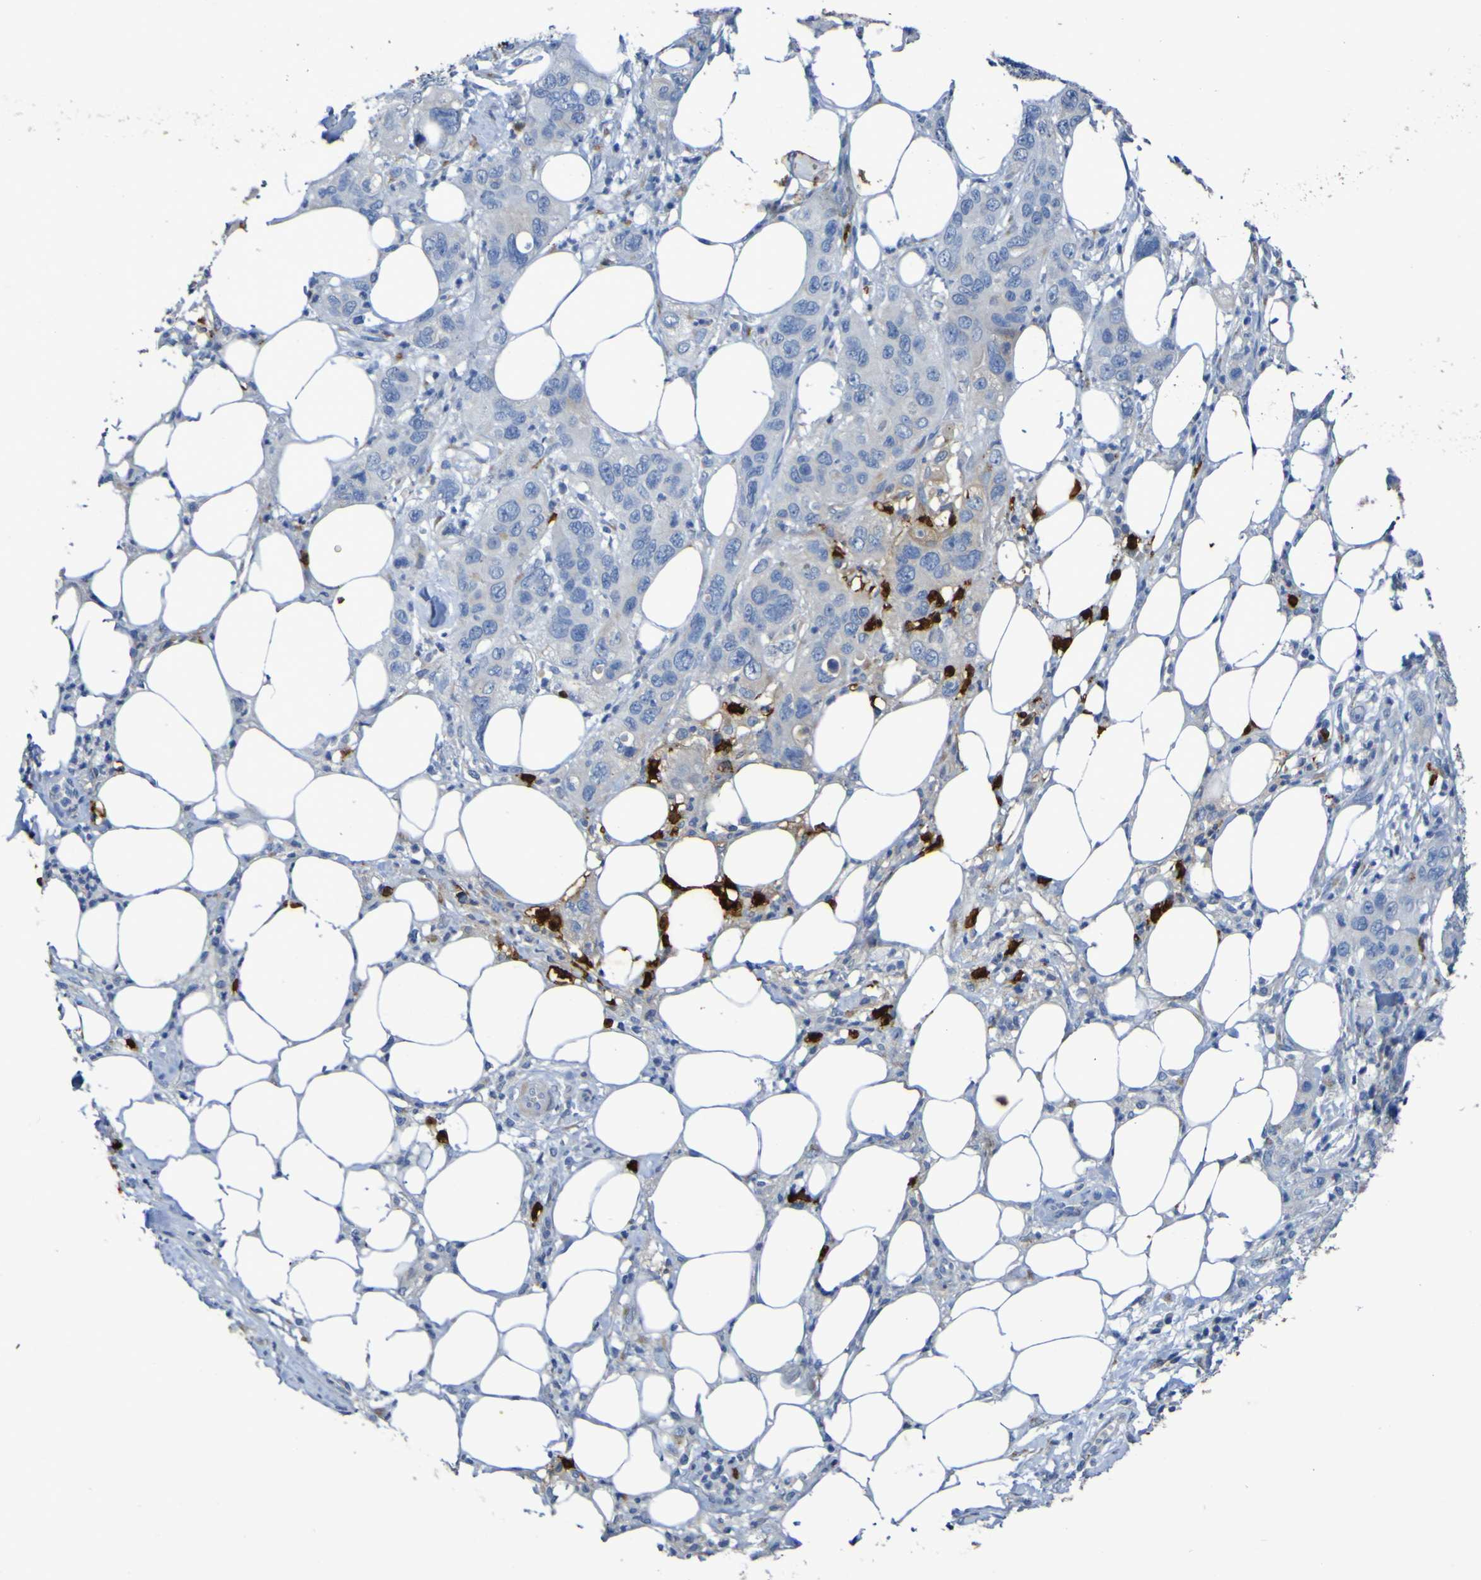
{"staining": {"intensity": "negative", "quantity": "none", "location": "none"}, "tissue": "pancreatic cancer", "cell_type": "Tumor cells", "image_type": "cancer", "snomed": [{"axis": "morphology", "description": "Adenocarcinoma, NOS"}, {"axis": "topography", "description": "Pancreas"}], "caption": "The histopathology image demonstrates no significant positivity in tumor cells of pancreatic cancer.", "gene": "C11orf24", "patient": {"sex": "female", "age": 71}}